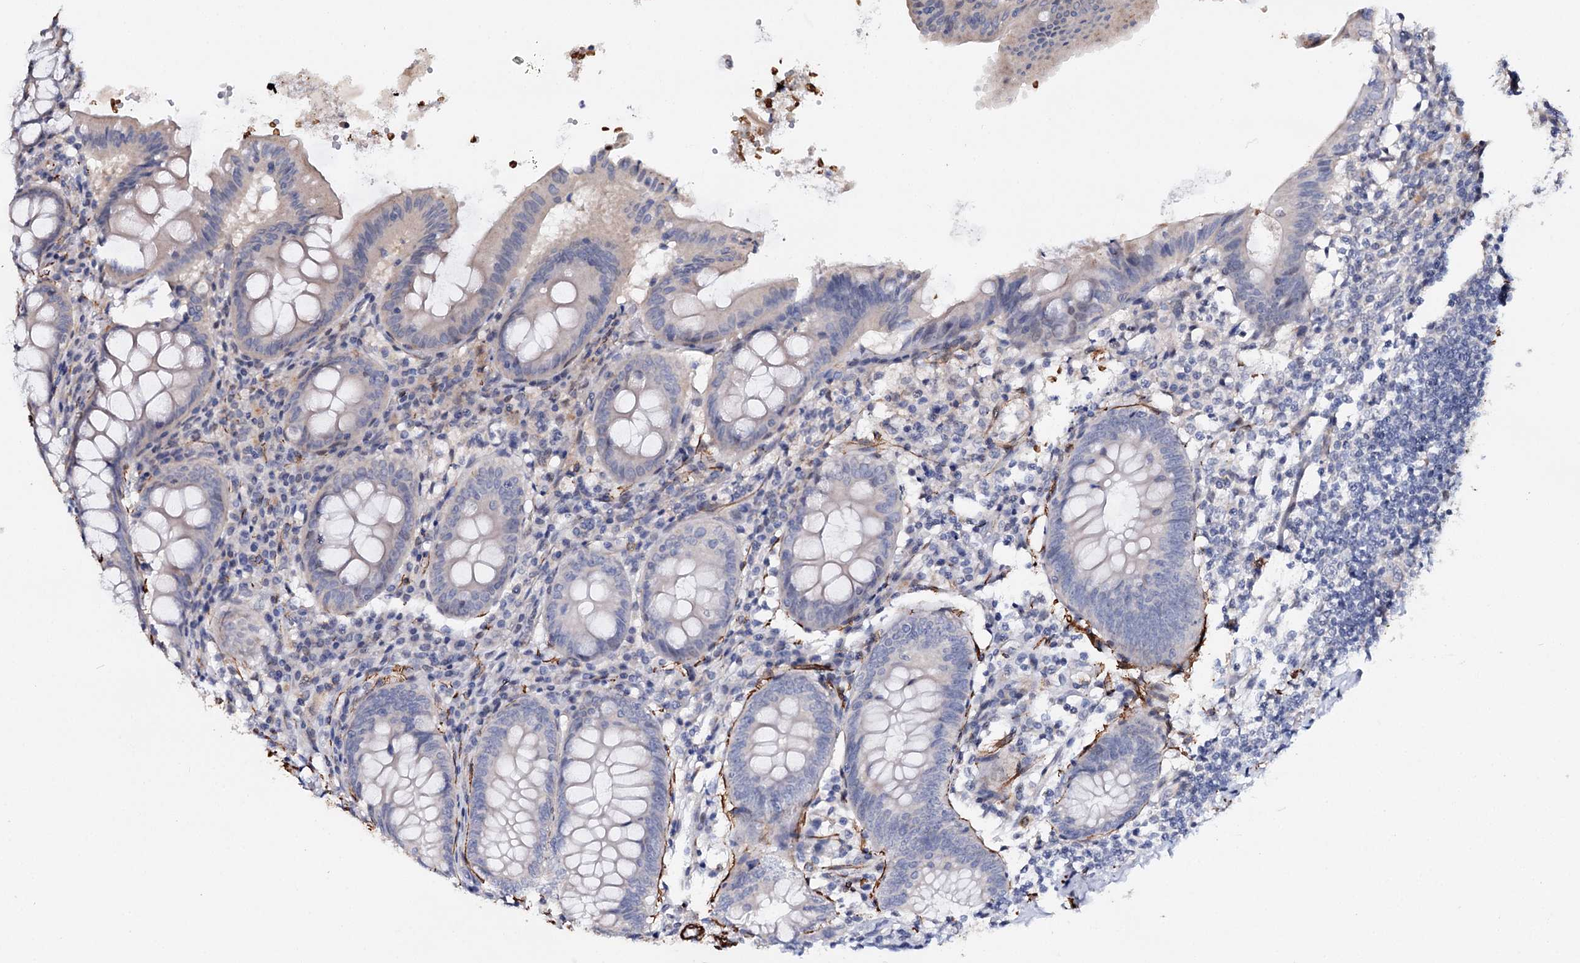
{"staining": {"intensity": "negative", "quantity": "none", "location": "none"}, "tissue": "appendix", "cell_type": "Glandular cells", "image_type": "normal", "snomed": [{"axis": "morphology", "description": "Normal tissue, NOS"}, {"axis": "topography", "description": "Appendix"}], "caption": "This is an immunohistochemistry photomicrograph of normal human appendix. There is no staining in glandular cells.", "gene": "CFAP46", "patient": {"sex": "female", "age": 54}}